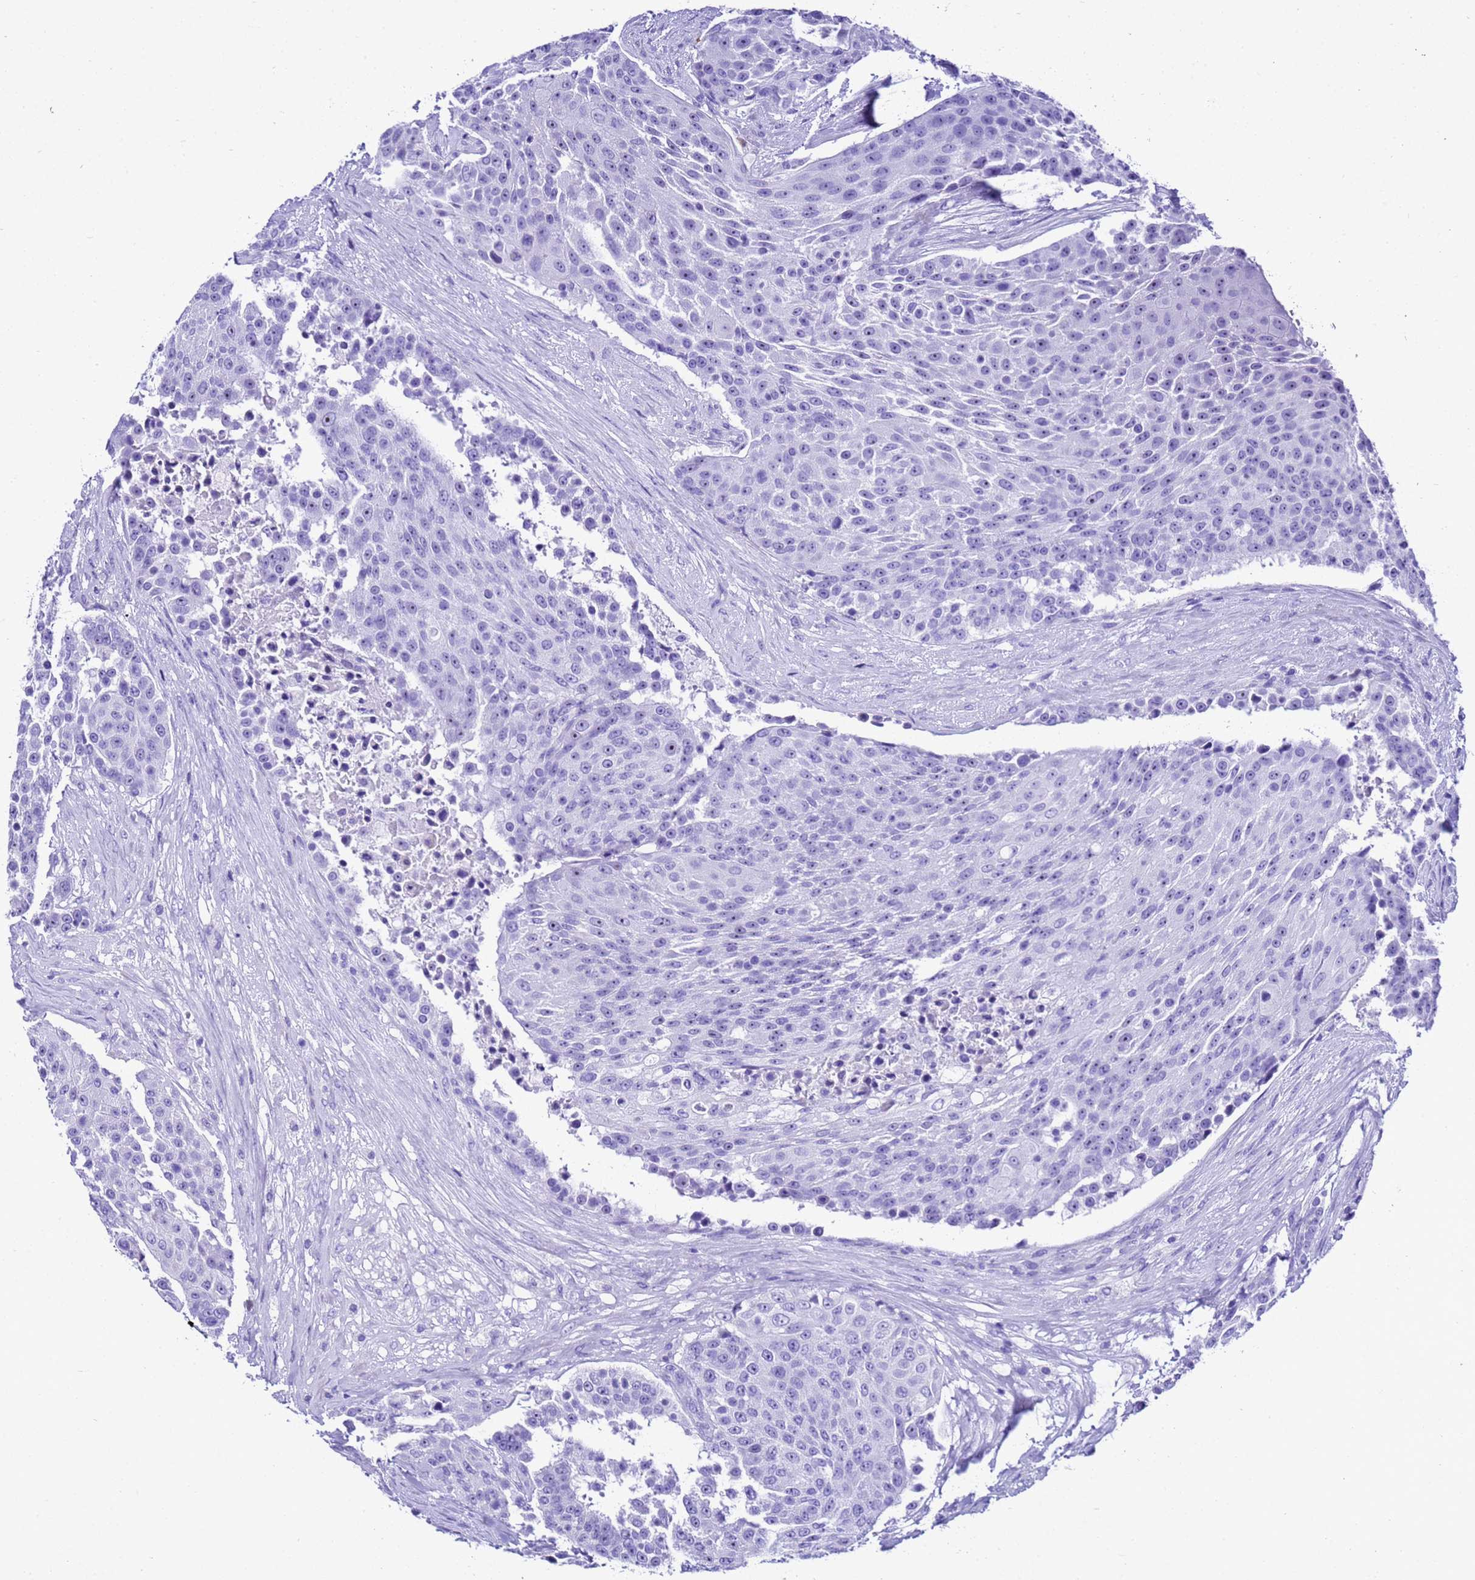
{"staining": {"intensity": "negative", "quantity": "none", "location": "none"}, "tissue": "urothelial cancer", "cell_type": "Tumor cells", "image_type": "cancer", "snomed": [{"axis": "morphology", "description": "Urothelial carcinoma, High grade"}, {"axis": "topography", "description": "Urinary bladder"}], "caption": "The image demonstrates no staining of tumor cells in urothelial cancer.", "gene": "UGT2B10", "patient": {"sex": "female", "age": 63}}